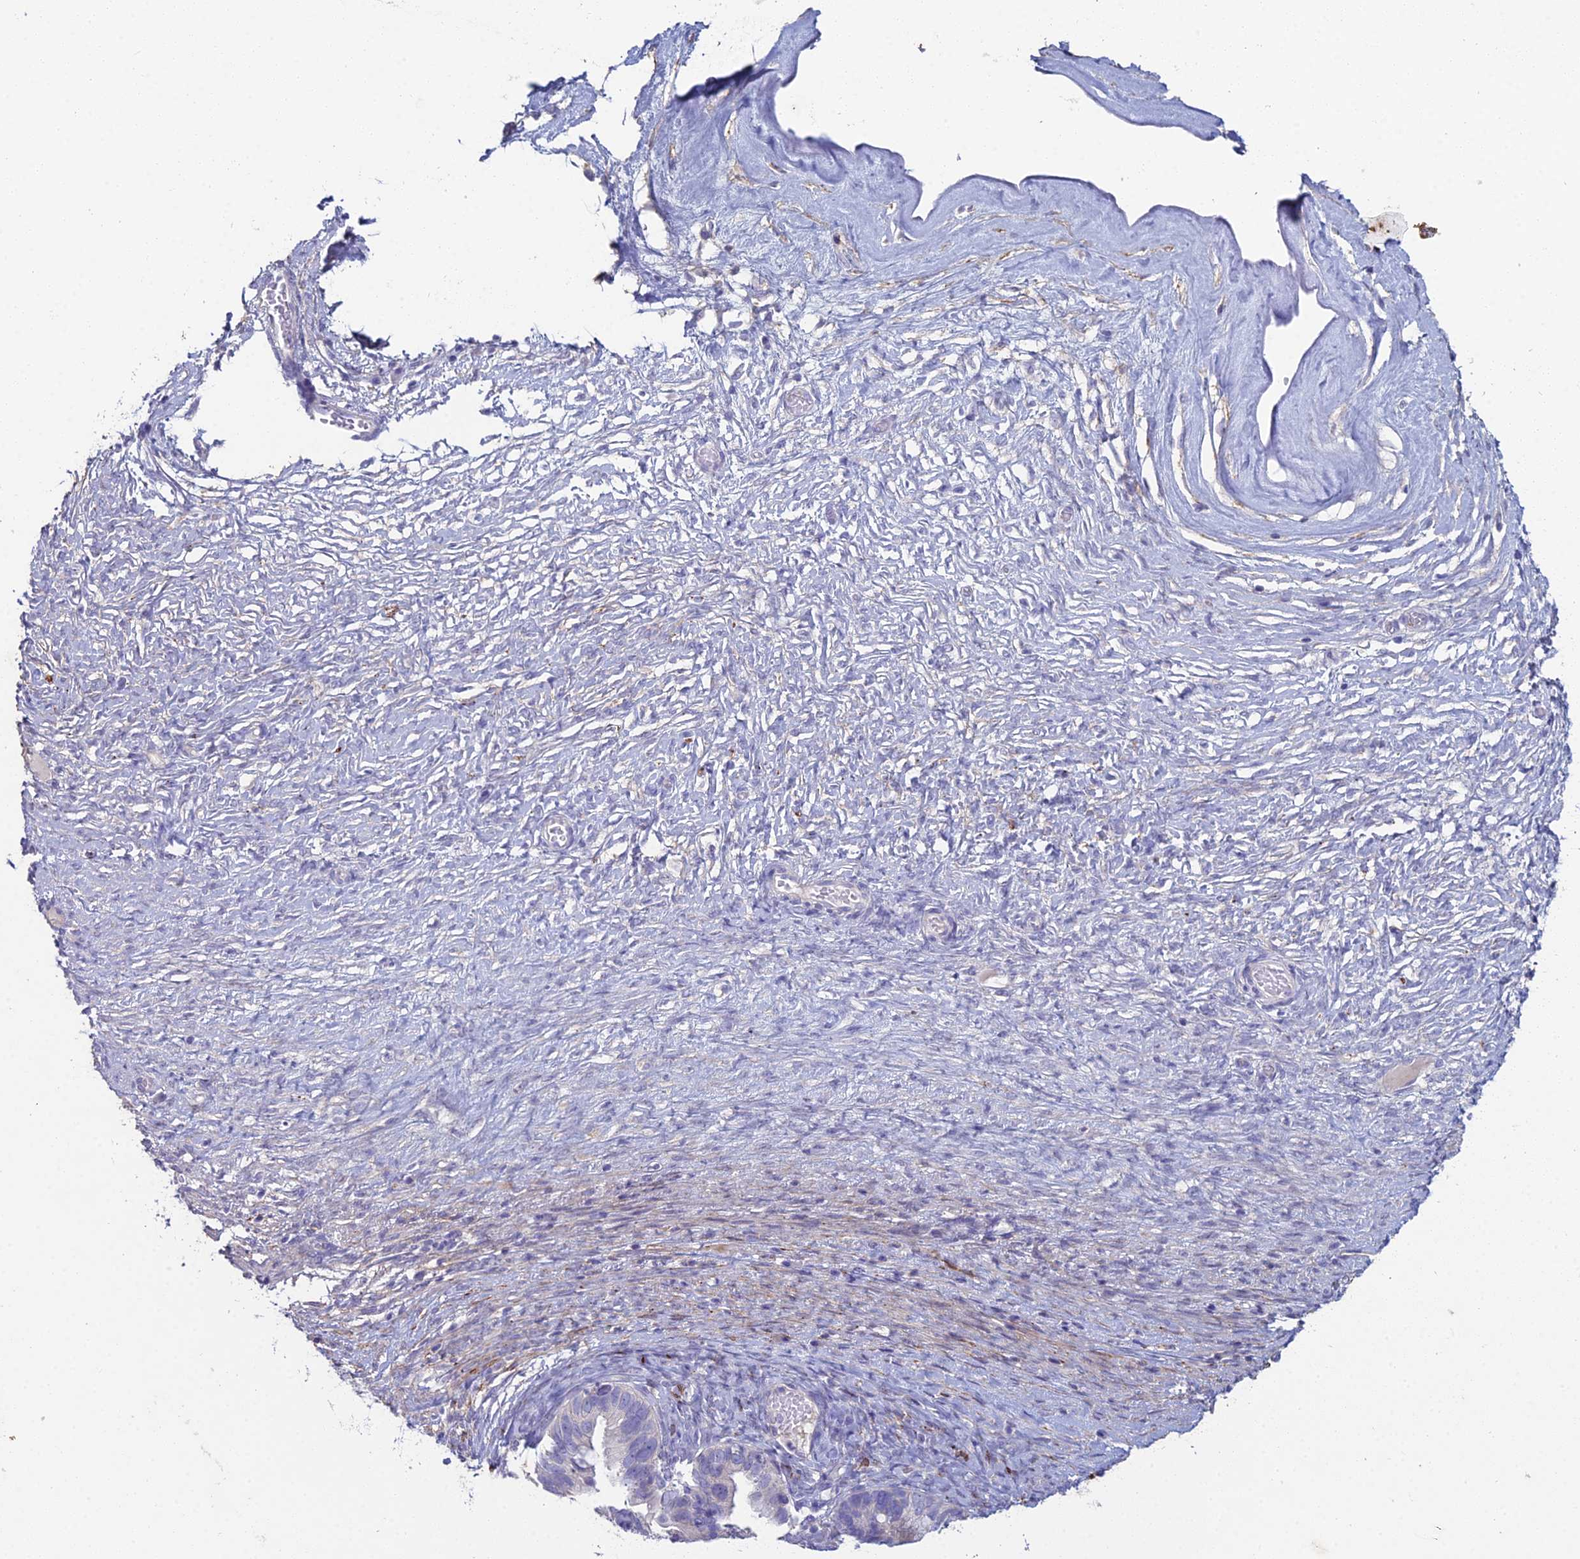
{"staining": {"intensity": "negative", "quantity": "none", "location": "none"}, "tissue": "ovarian cancer", "cell_type": "Tumor cells", "image_type": "cancer", "snomed": [{"axis": "morphology", "description": "Cystadenocarcinoma, serous, NOS"}, {"axis": "topography", "description": "Ovary"}], "caption": "There is no significant expression in tumor cells of ovarian serous cystadenocarcinoma. (DAB IHC visualized using brightfield microscopy, high magnification).", "gene": "NCAM1", "patient": {"sex": "female", "age": 56}}